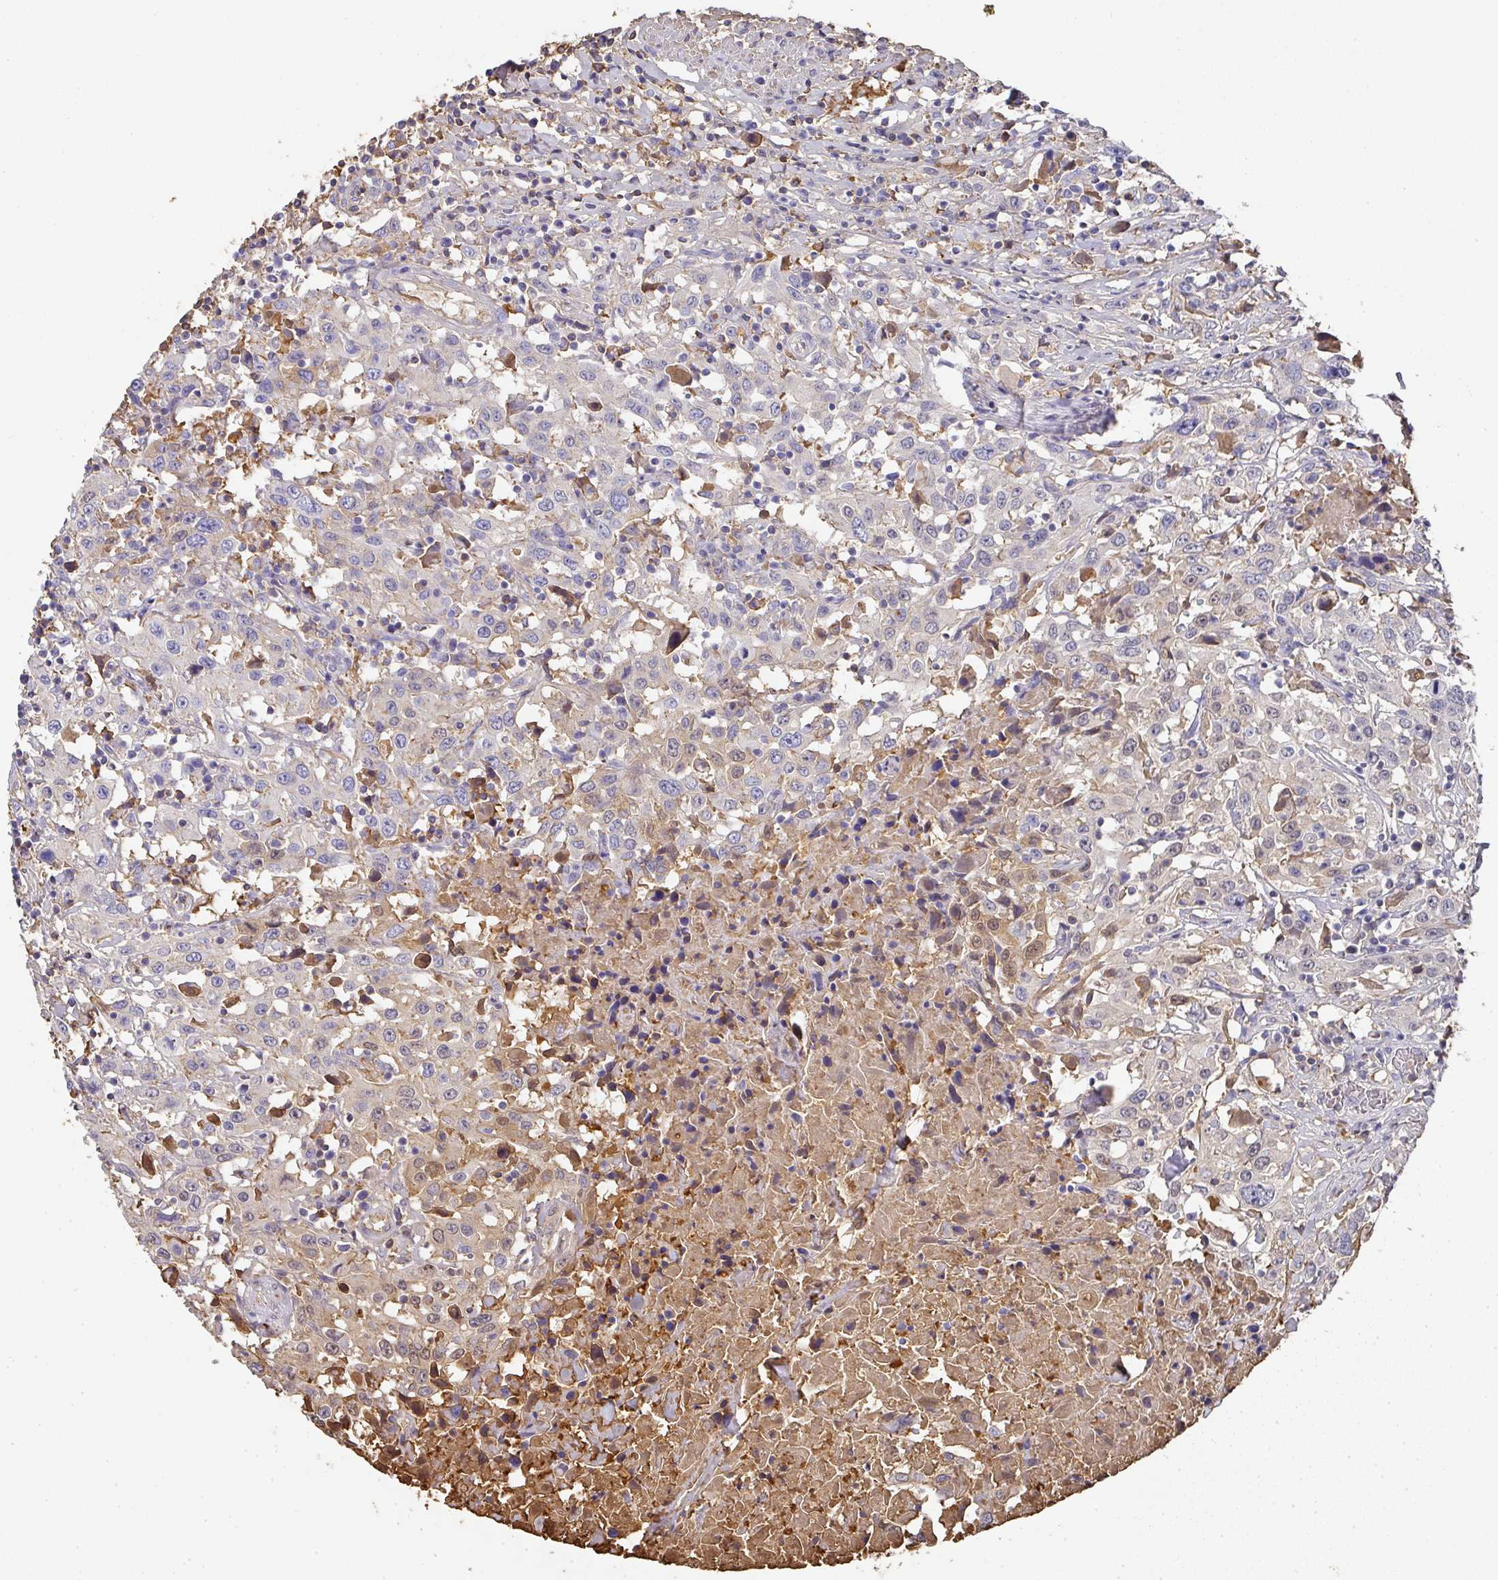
{"staining": {"intensity": "negative", "quantity": "none", "location": "none"}, "tissue": "urothelial cancer", "cell_type": "Tumor cells", "image_type": "cancer", "snomed": [{"axis": "morphology", "description": "Urothelial carcinoma, High grade"}, {"axis": "topography", "description": "Urinary bladder"}], "caption": "Protein analysis of urothelial cancer displays no significant expression in tumor cells.", "gene": "ALB", "patient": {"sex": "male", "age": 61}}